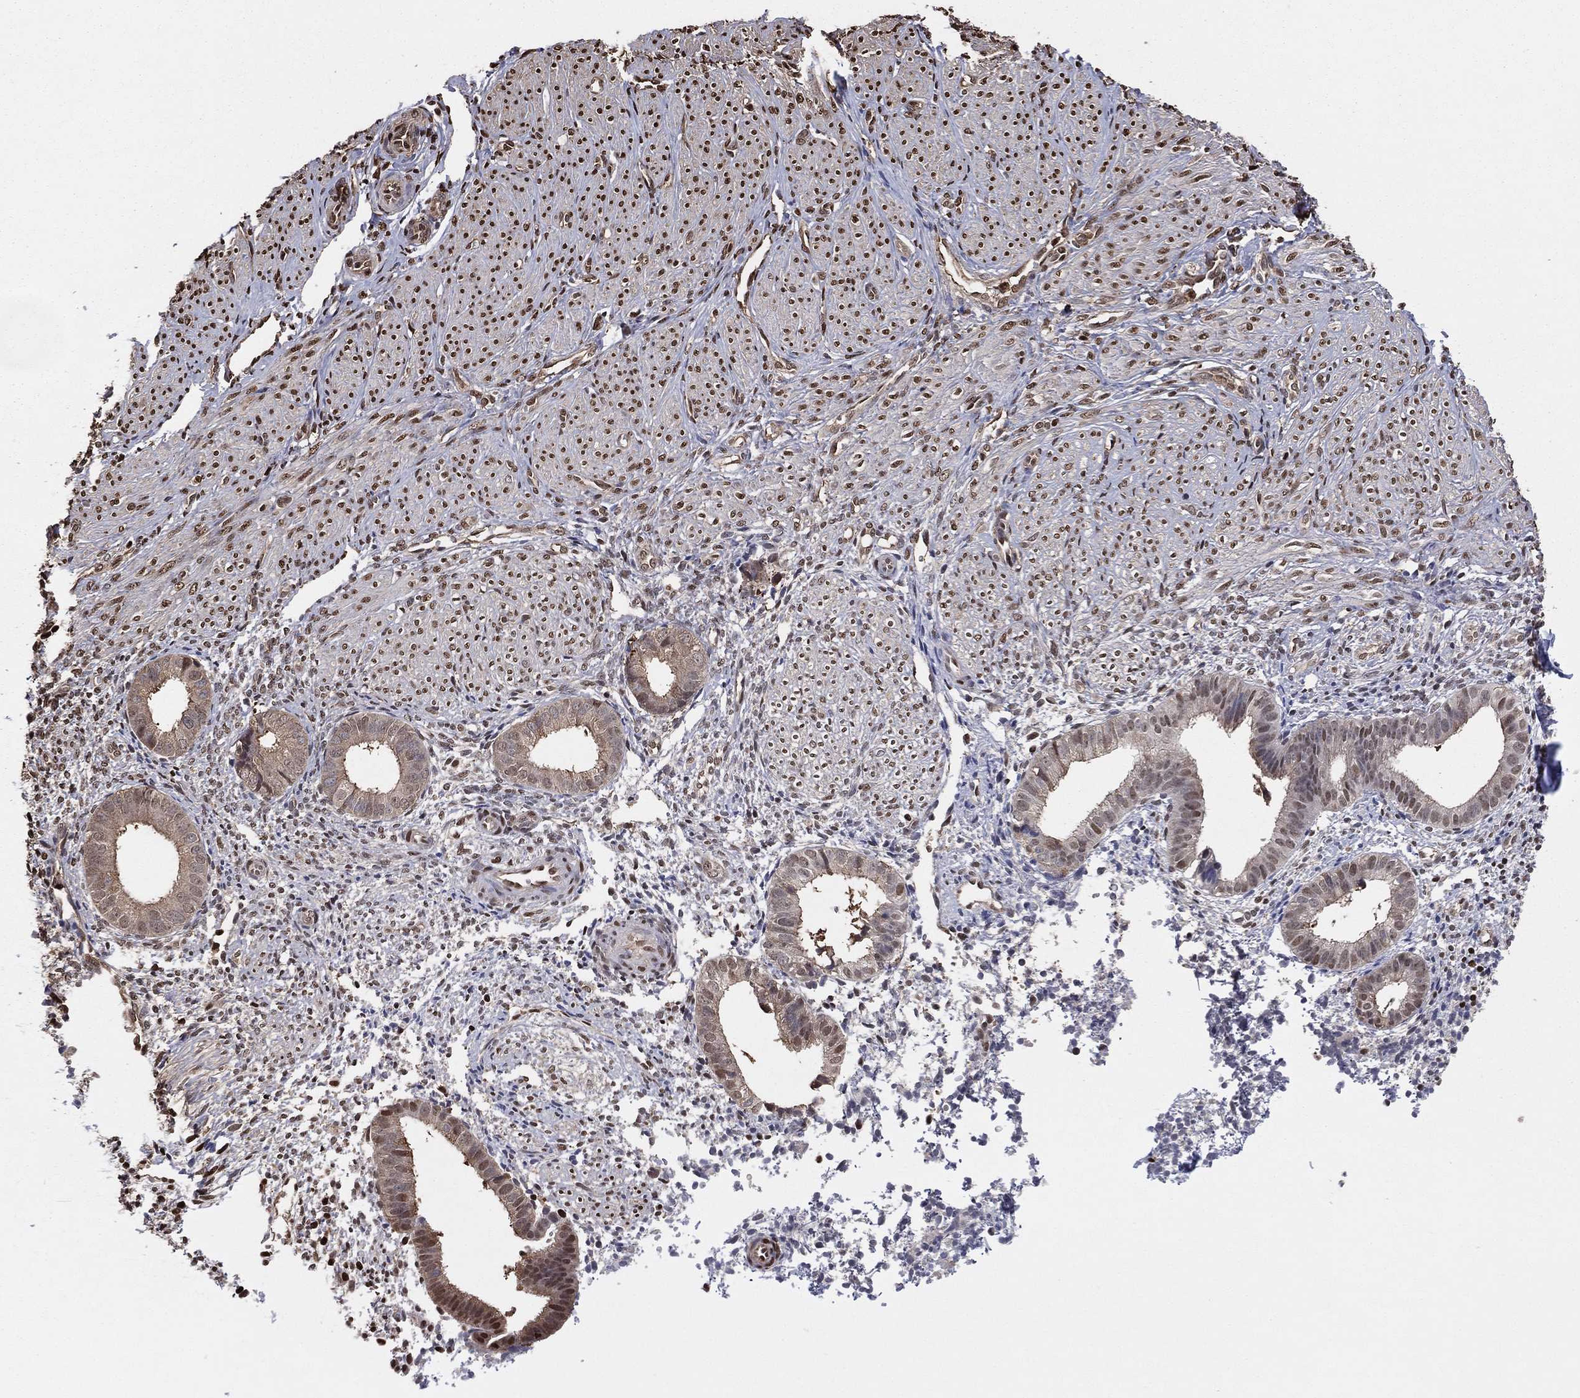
{"staining": {"intensity": "moderate", "quantity": ">75%", "location": "nuclear"}, "tissue": "endometrium", "cell_type": "Cells in endometrial stroma", "image_type": "normal", "snomed": [{"axis": "morphology", "description": "Normal tissue, NOS"}, {"axis": "topography", "description": "Endometrium"}], "caption": "Immunohistochemical staining of normal endometrium shows medium levels of moderate nuclear positivity in about >75% of cells in endometrial stroma. The protein is shown in brown color, while the nuclei are stained blue.", "gene": "GAPDH", "patient": {"sex": "female", "age": 47}}